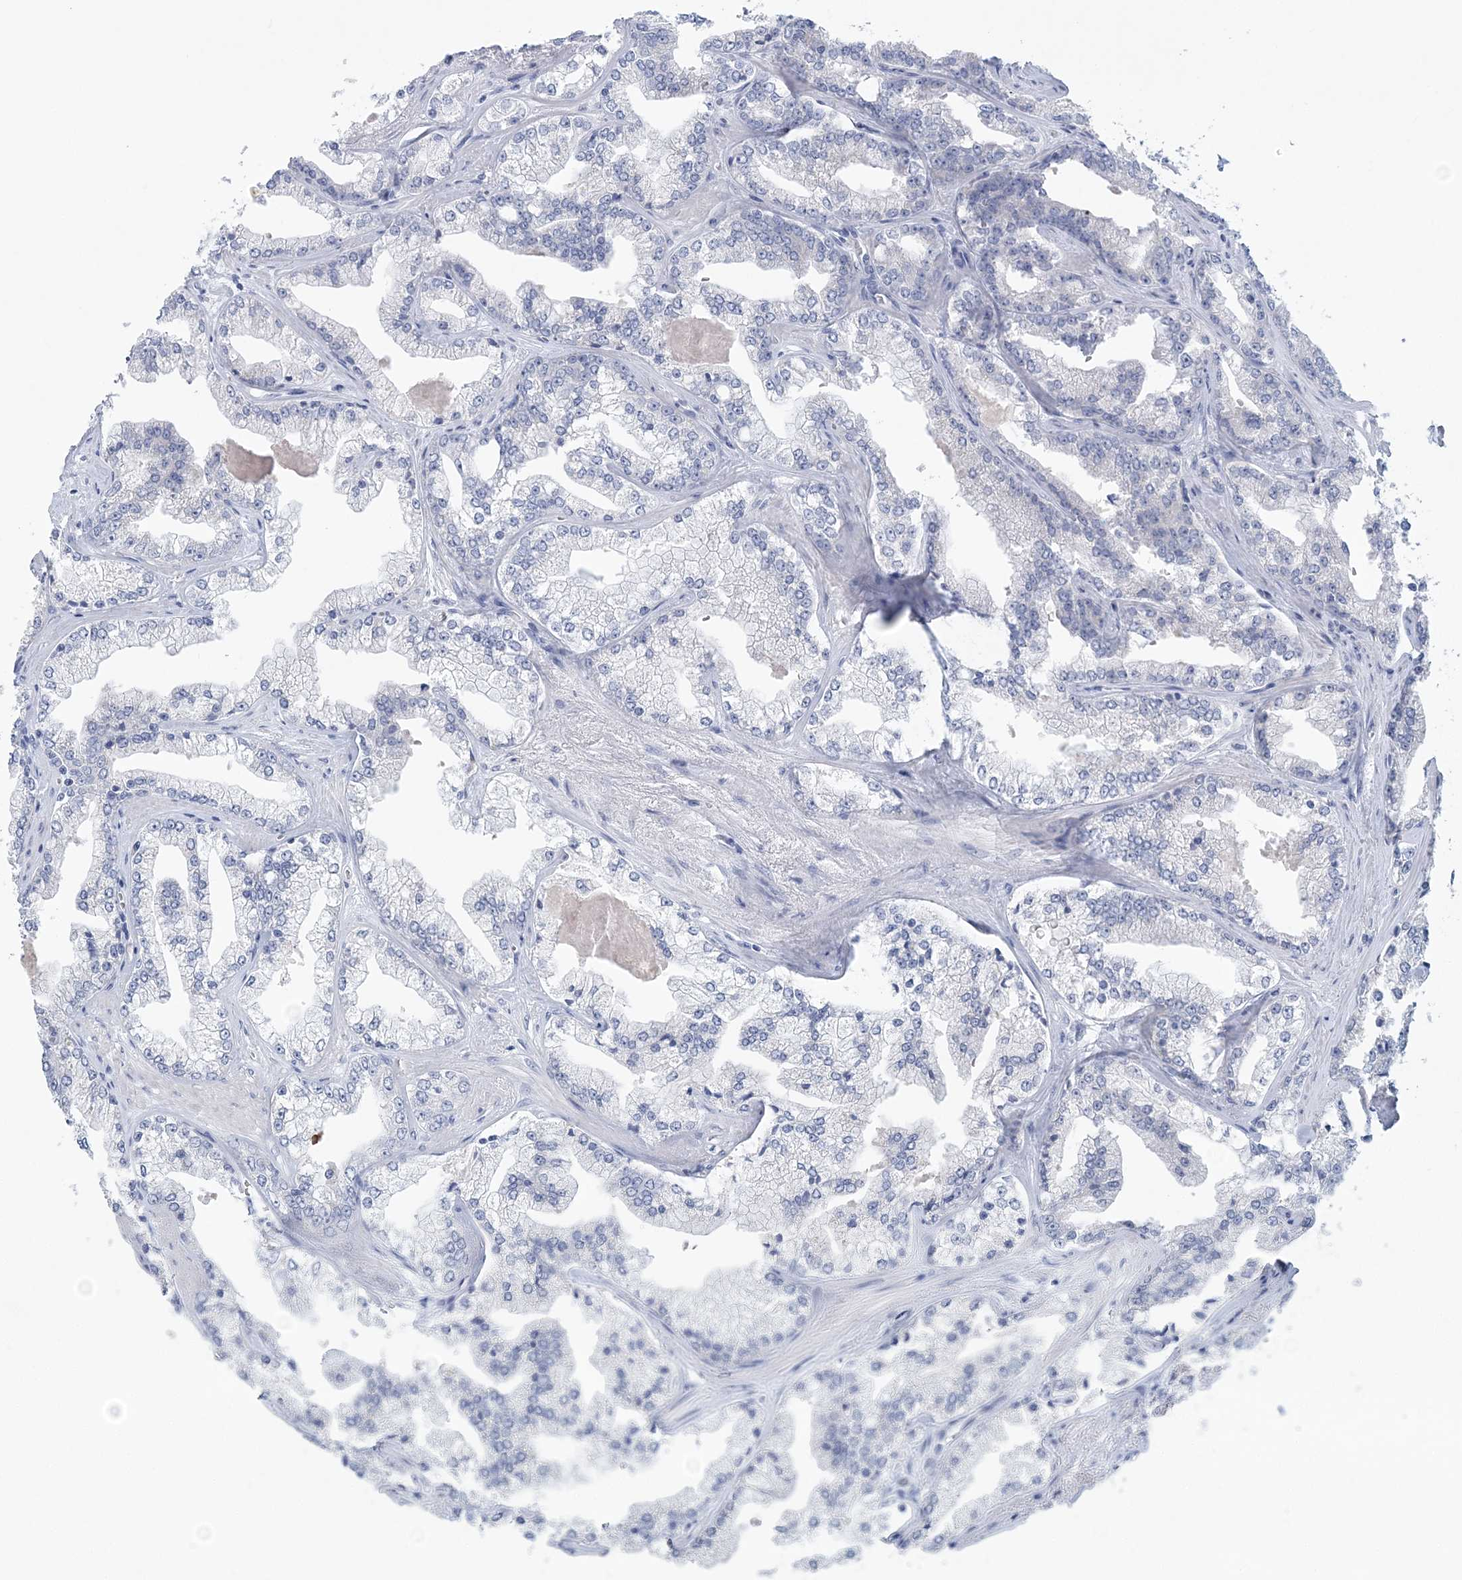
{"staining": {"intensity": "negative", "quantity": "none", "location": "none"}, "tissue": "prostate cancer", "cell_type": "Tumor cells", "image_type": "cancer", "snomed": [{"axis": "morphology", "description": "Adenocarcinoma, High grade"}, {"axis": "topography", "description": "Prostate"}], "caption": "High magnification brightfield microscopy of adenocarcinoma (high-grade) (prostate) stained with DAB (brown) and counterstained with hematoxylin (blue): tumor cells show no significant staining. The staining was performed using DAB to visualize the protein expression in brown, while the nuclei were stained in blue with hematoxylin (Magnification: 20x).", "gene": "NIPAL1", "patient": {"sex": "male", "age": 71}}